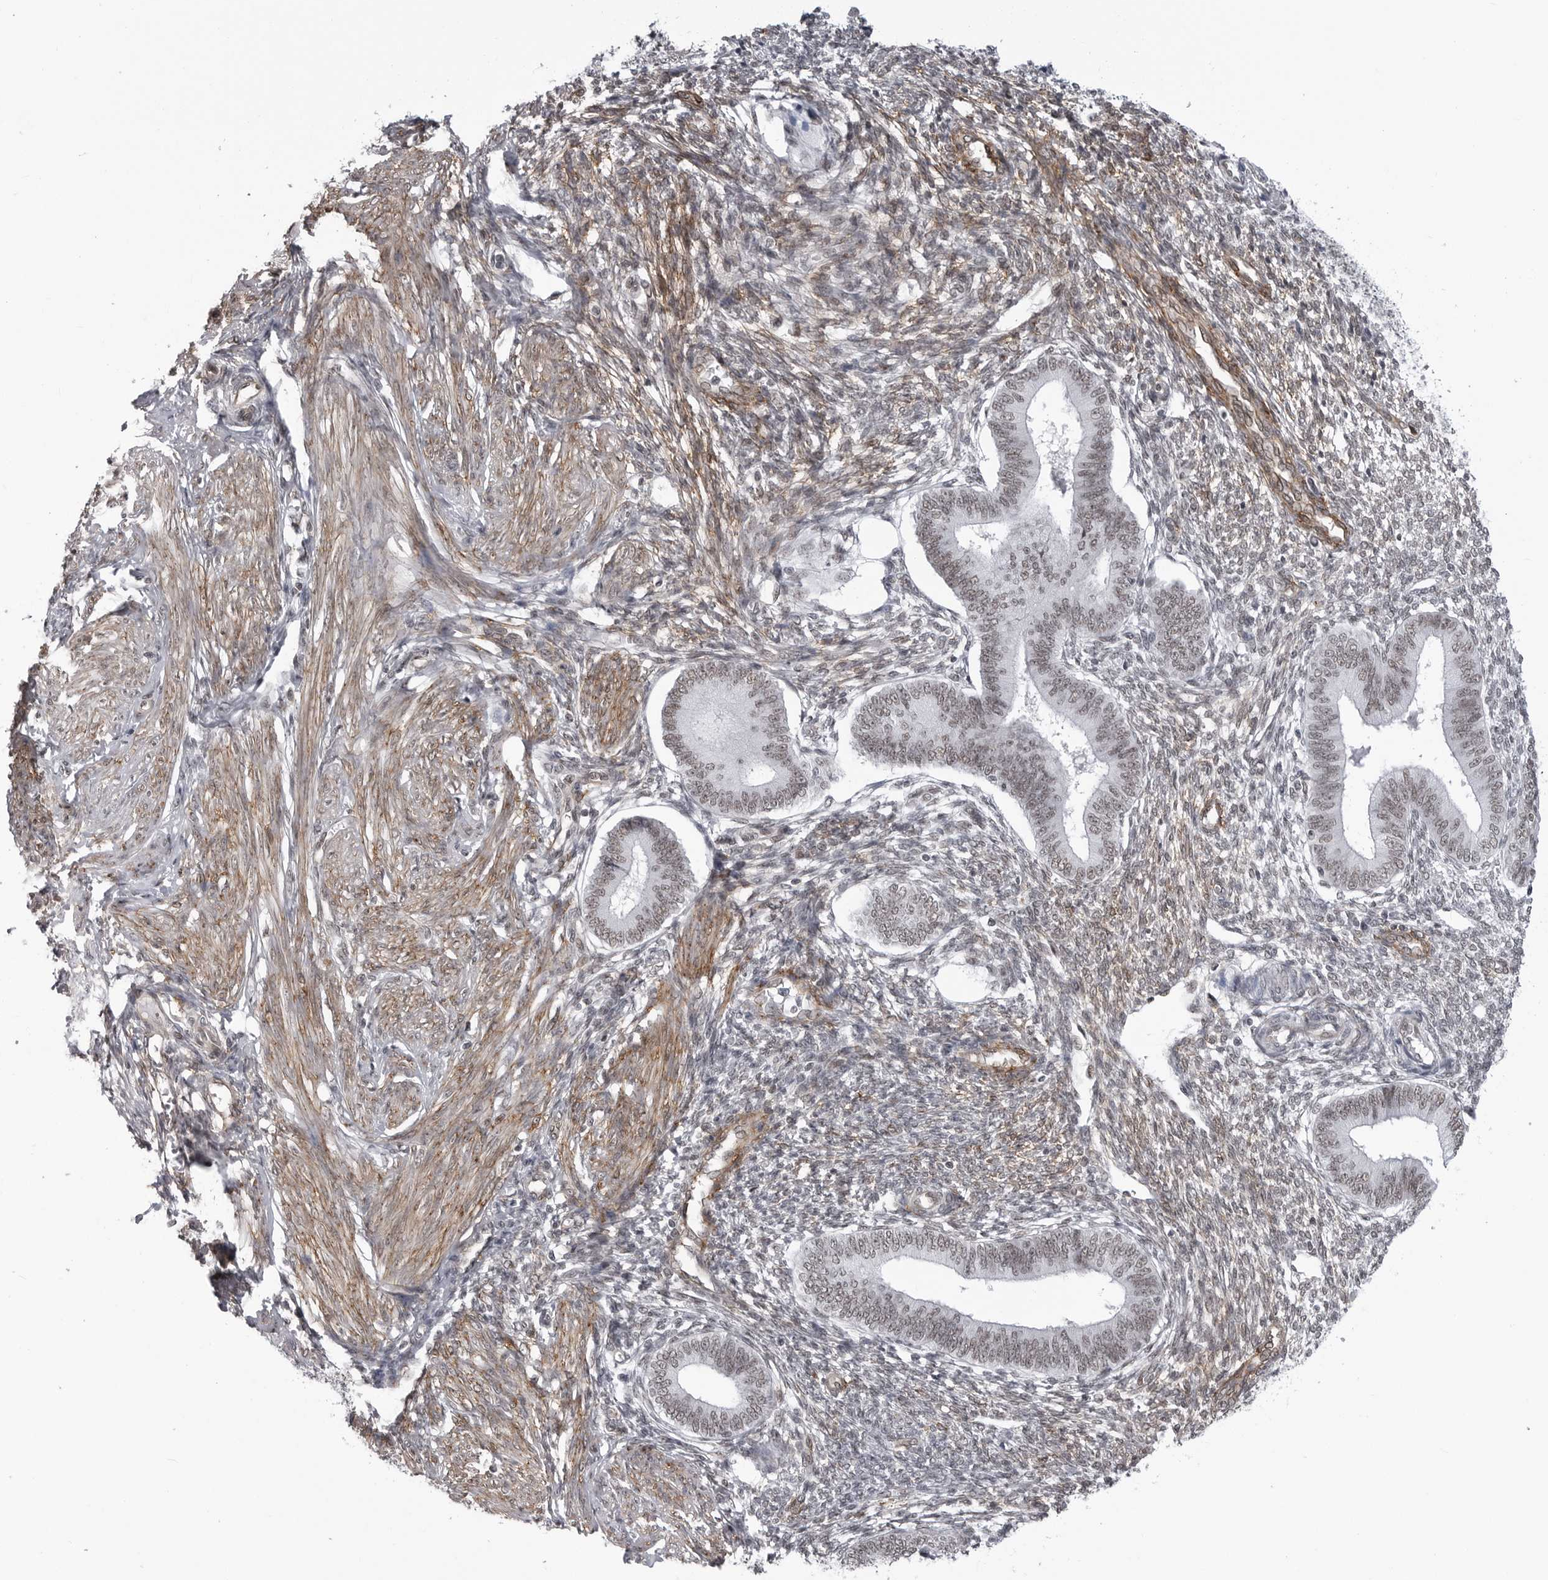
{"staining": {"intensity": "weak", "quantity": "25%-75%", "location": "nuclear"}, "tissue": "endometrium", "cell_type": "Cells in endometrial stroma", "image_type": "normal", "snomed": [{"axis": "morphology", "description": "Normal tissue, NOS"}, {"axis": "topography", "description": "Endometrium"}], "caption": "Human endometrium stained for a protein (brown) demonstrates weak nuclear positive positivity in about 25%-75% of cells in endometrial stroma.", "gene": "RNF26", "patient": {"sex": "female", "age": 46}}